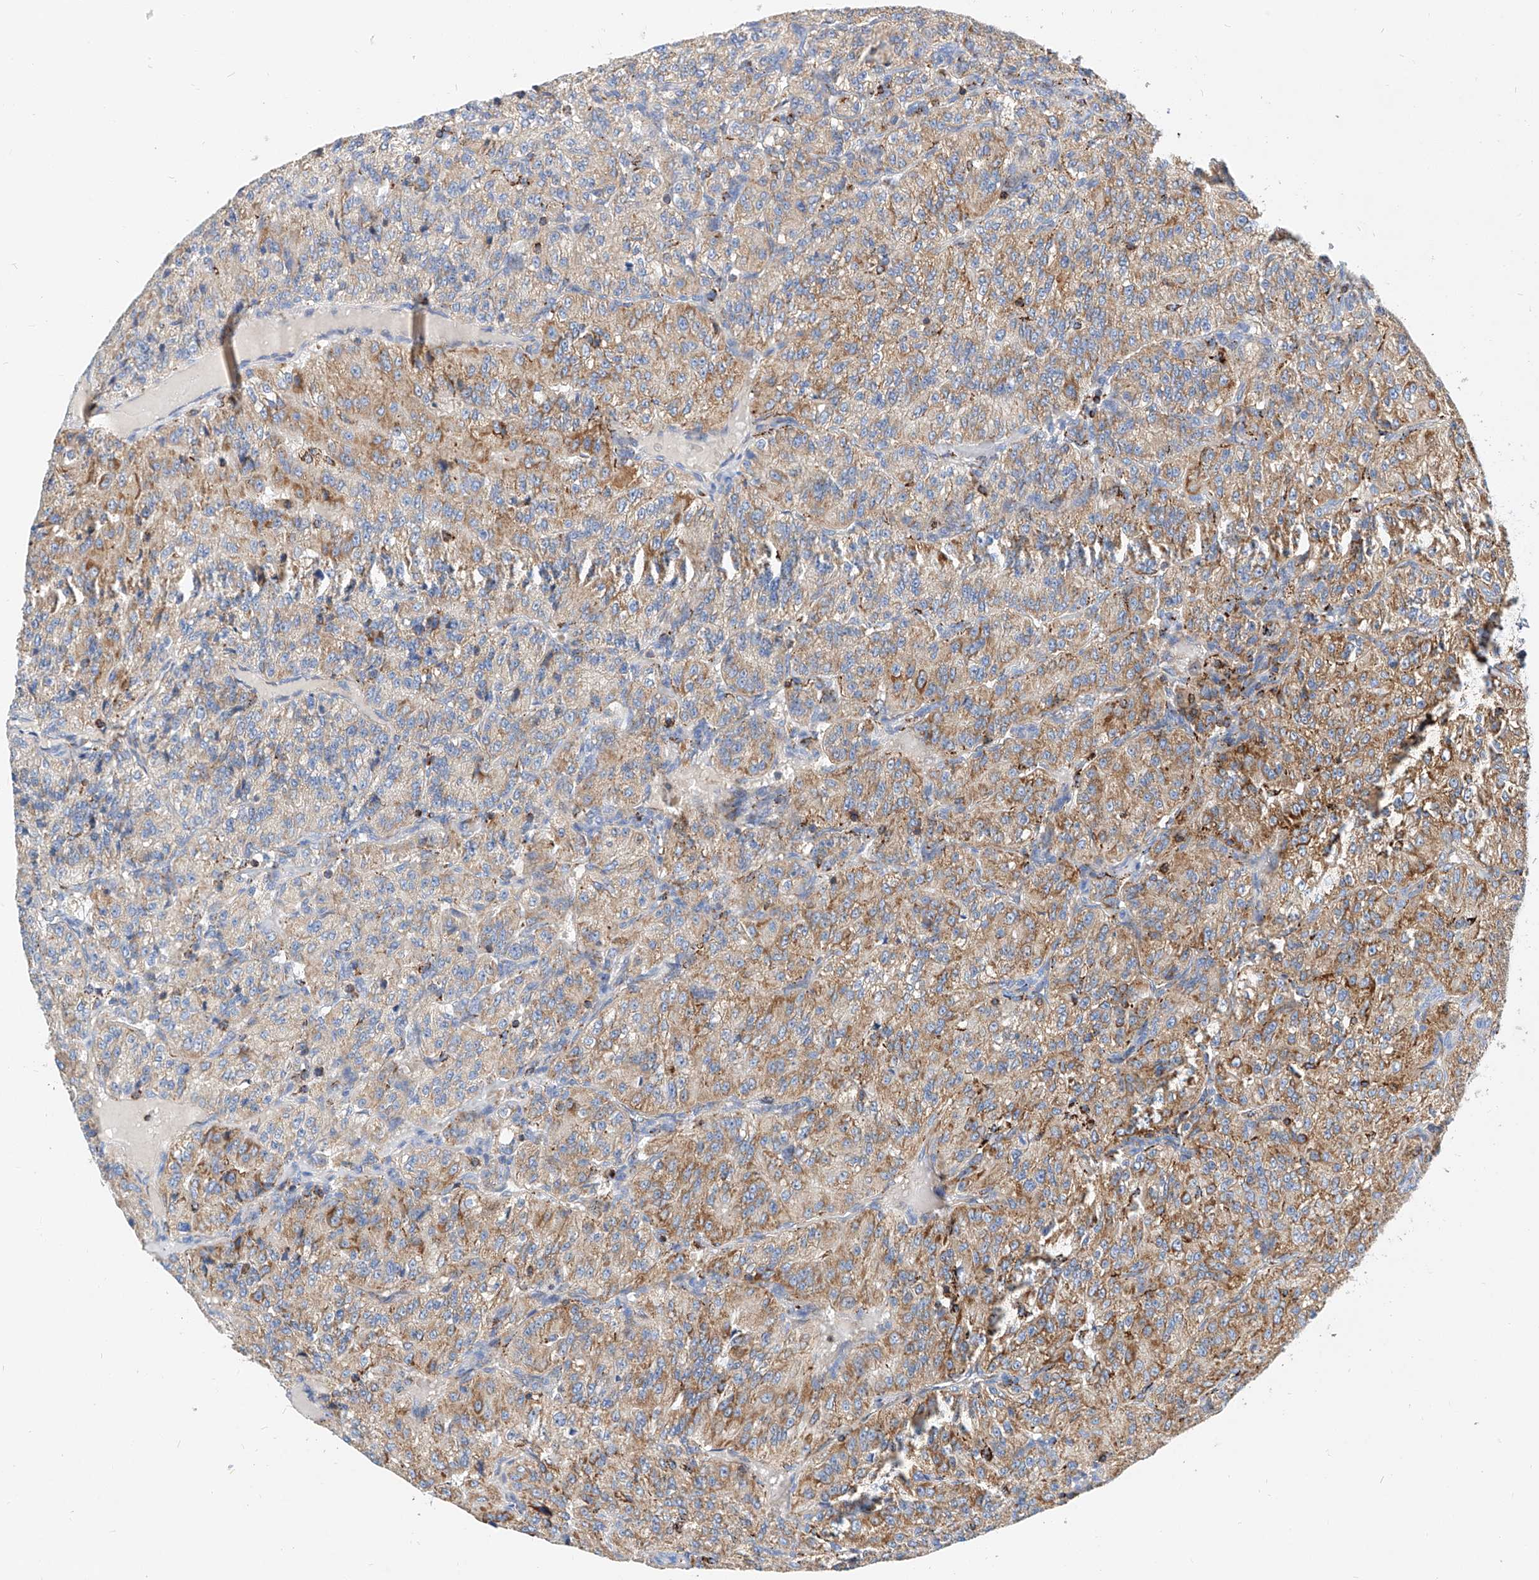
{"staining": {"intensity": "moderate", "quantity": "25%-75%", "location": "cytoplasmic/membranous"}, "tissue": "renal cancer", "cell_type": "Tumor cells", "image_type": "cancer", "snomed": [{"axis": "morphology", "description": "Adenocarcinoma, NOS"}, {"axis": "topography", "description": "Kidney"}], "caption": "DAB (3,3'-diaminobenzidine) immunohistochemical staining of renal cancer reveals moderate cytoplasmic/membranous protein expression in approximately 25%-75% of tumor cells. (brown staining indicates protein expression, while blue staining denotes nuclei).", "gene": "CPNE5", "patient": {"sex": "female", "age": 63}}